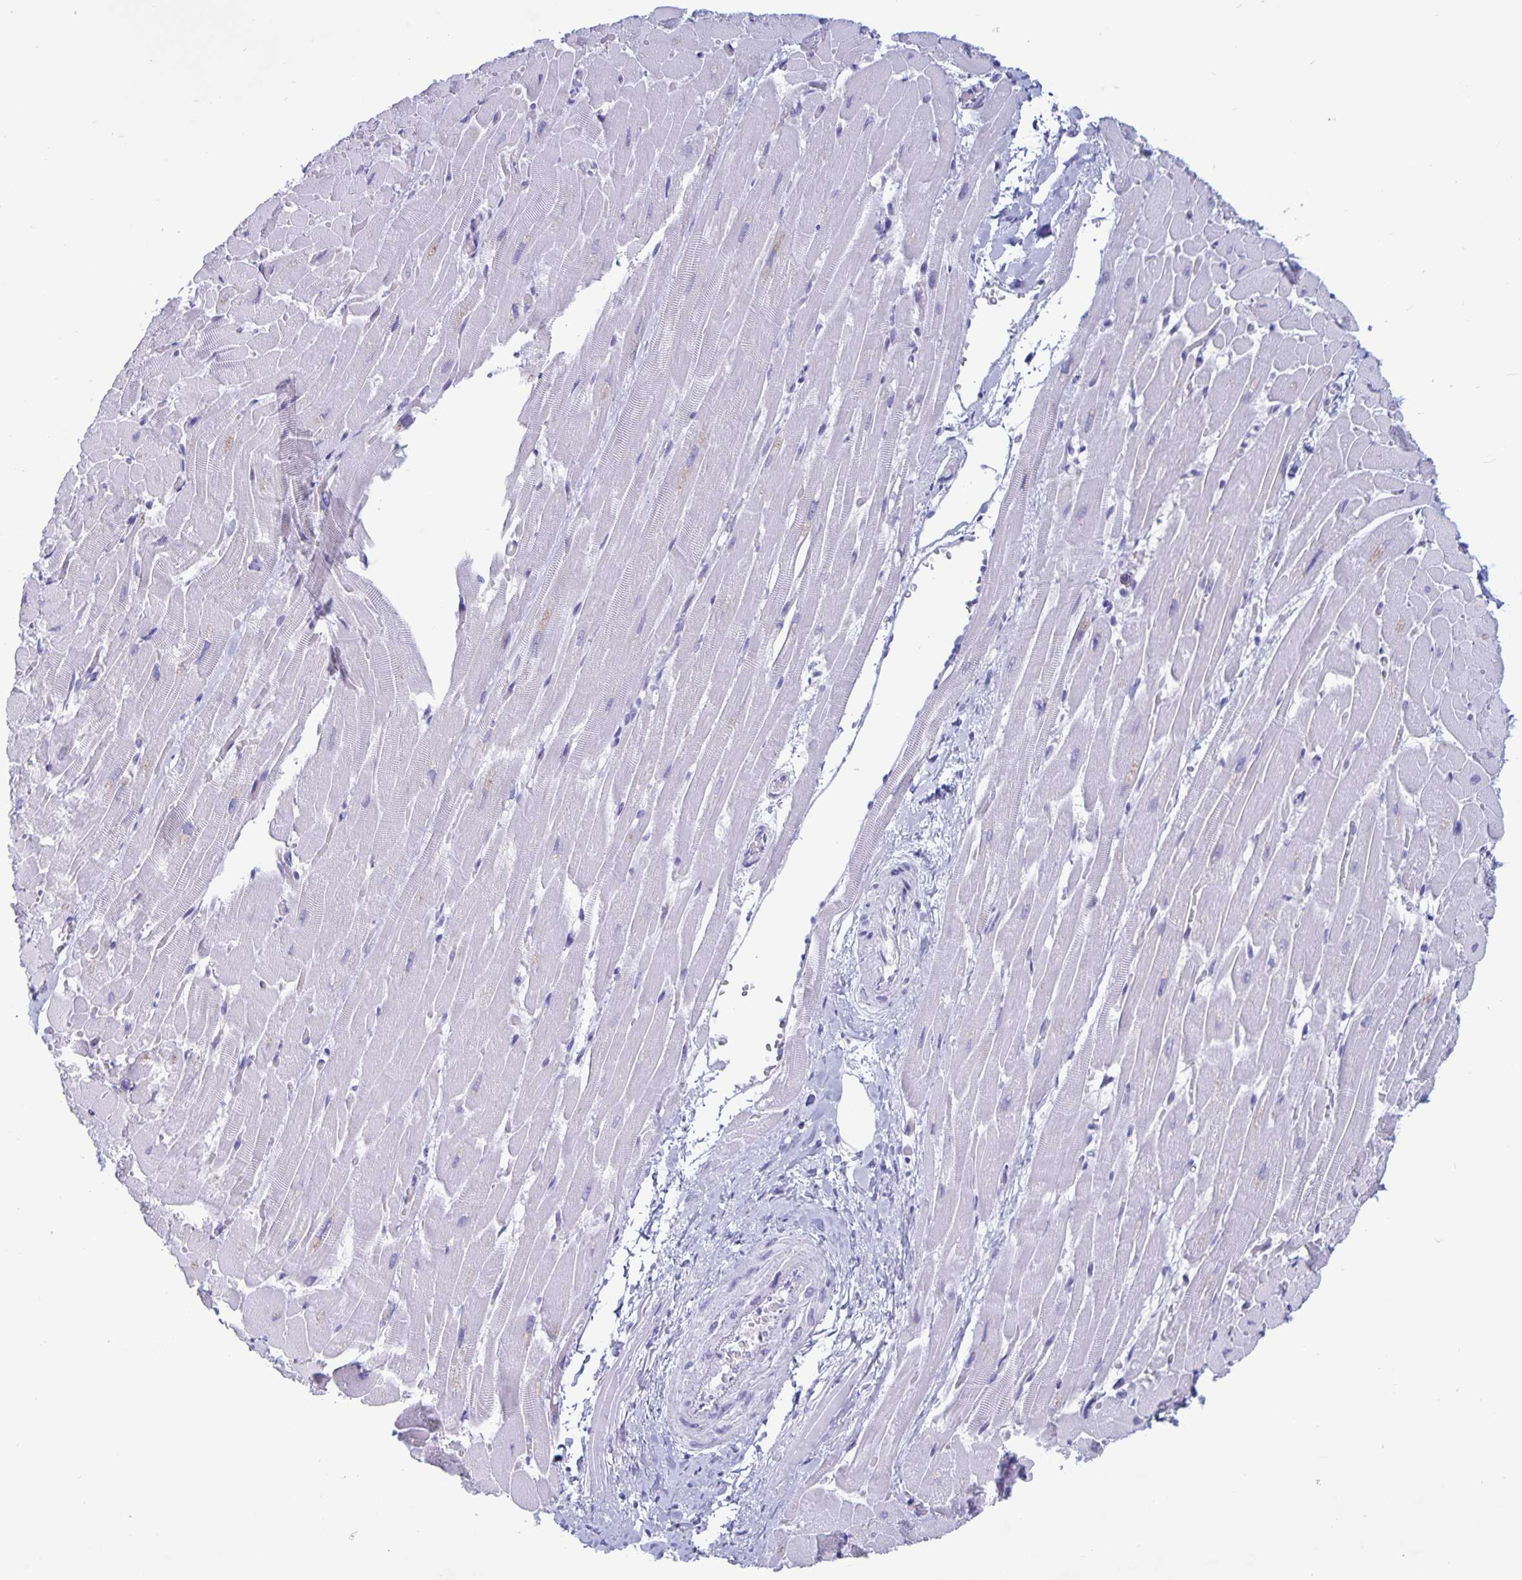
{"staining": {"intensity": "negative", "quantity": "none", "location": "none"}, "tissue": "heart muscle", "cell_type": "Cardiomyocytes", "image_type": "normal", "snomed": [{"axis": "morphology", "description": "Normal tissue, NOS"}, {"axis": "topography", "description": "Heart"}], "caption": "IHC micrograph of benign heart muscle stained for a protein (brown), which shows no positivity in cardiomyocytes.", "gene": "BPIFA3", "patient": {"sex": "male", "age": 37}}